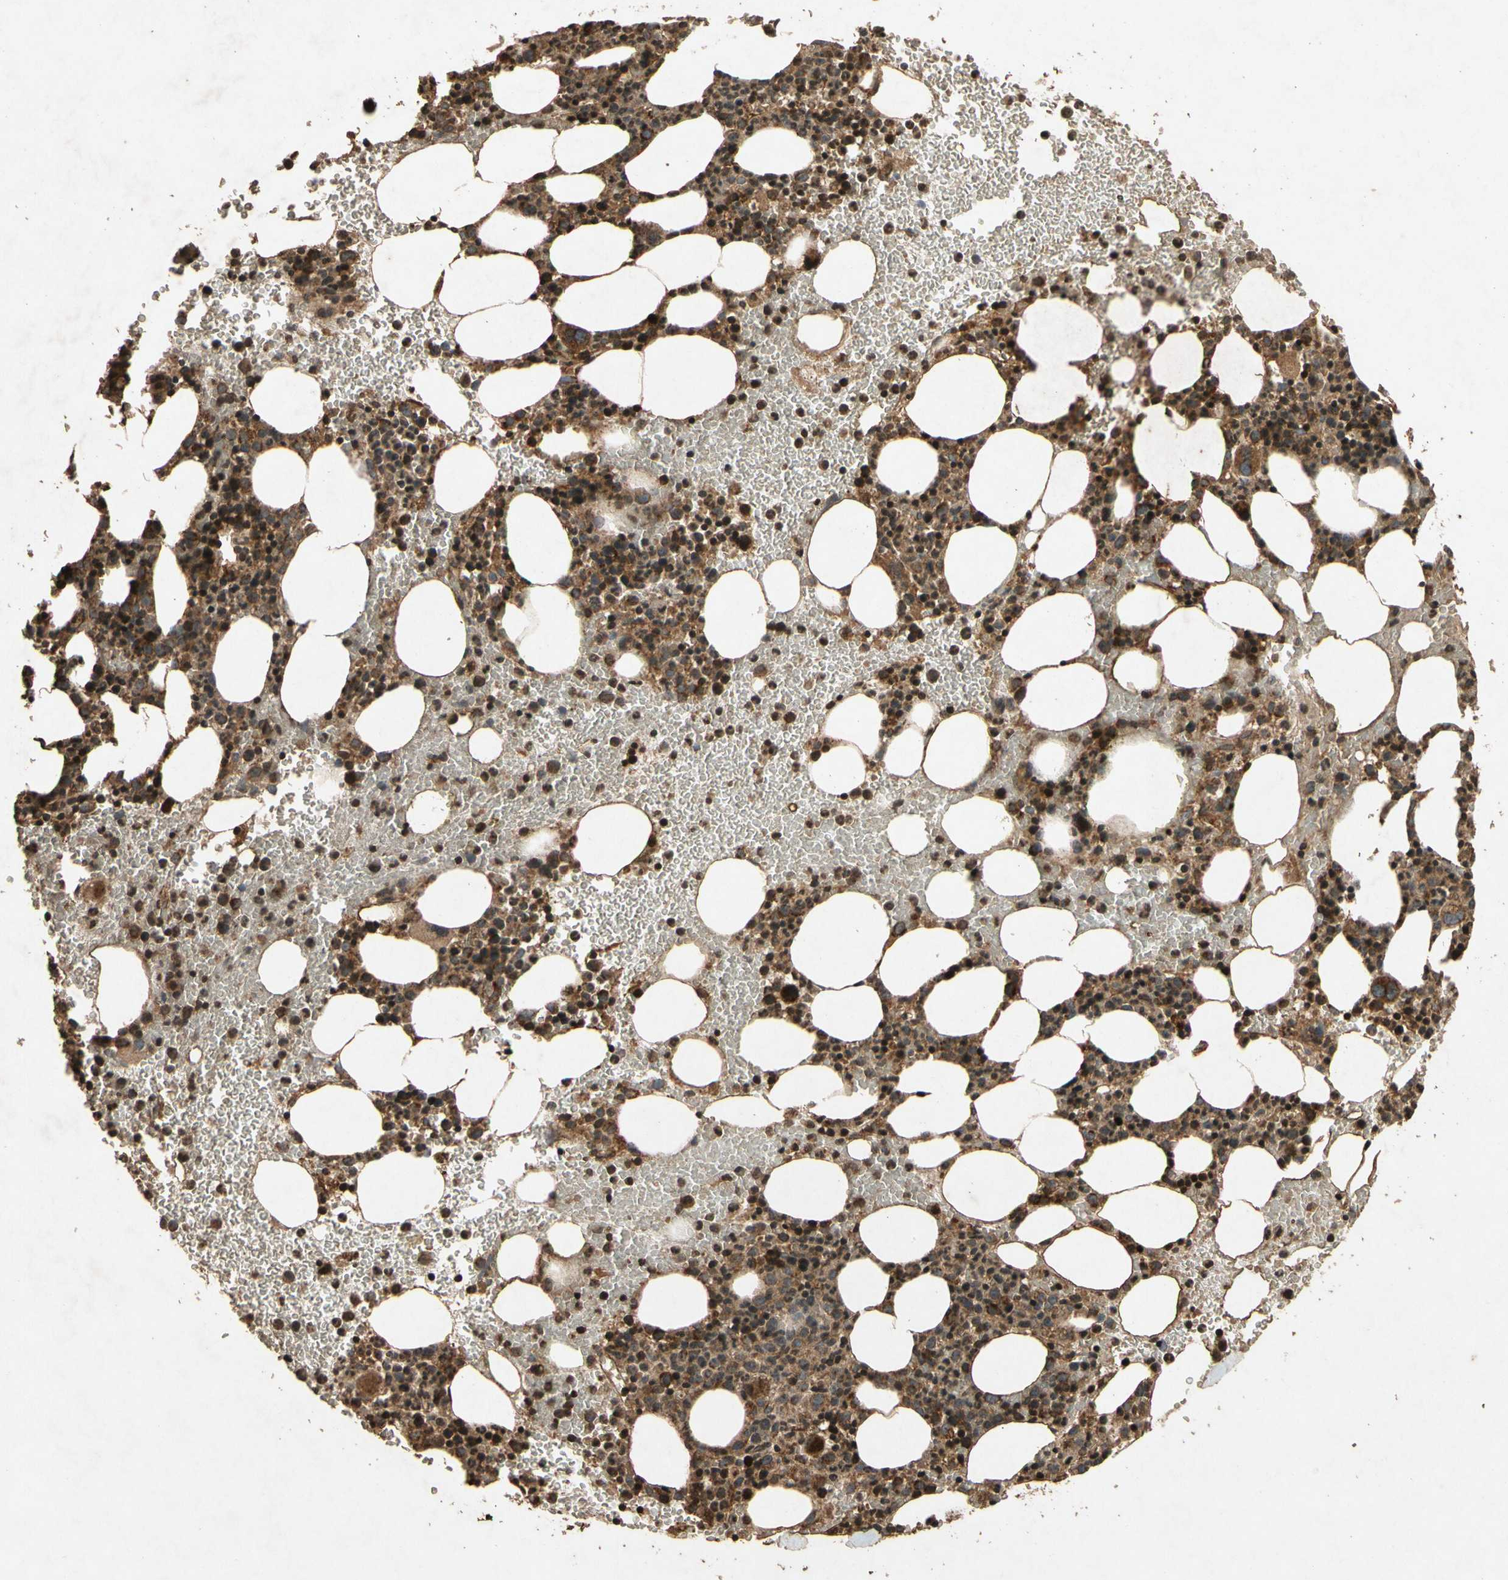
{"staining": {"intensity": "strong", "quantity": ">75%", "location": "cytoplasmic/membranous"}, "tissue": "bone marrow", "cell_type": "Hematopoietic cells", "image_type": "normal", "snomed": [{"axis": "morphology", "description": "Normal tissue, NOS"}, {"axis": "morphology", "description": "Inflammation, NOS"}, {"axis": "topography", "description": "Bone marrow"}], "caption": "Unremarkable bone marrow was stained to show a protein in brown. There is high levels of strong cytoplasmic/membranous staining in approximately >75% of hematopoietic cells.", "gene": "TXN2", "patient": {"sex": "female", "age": 54}}